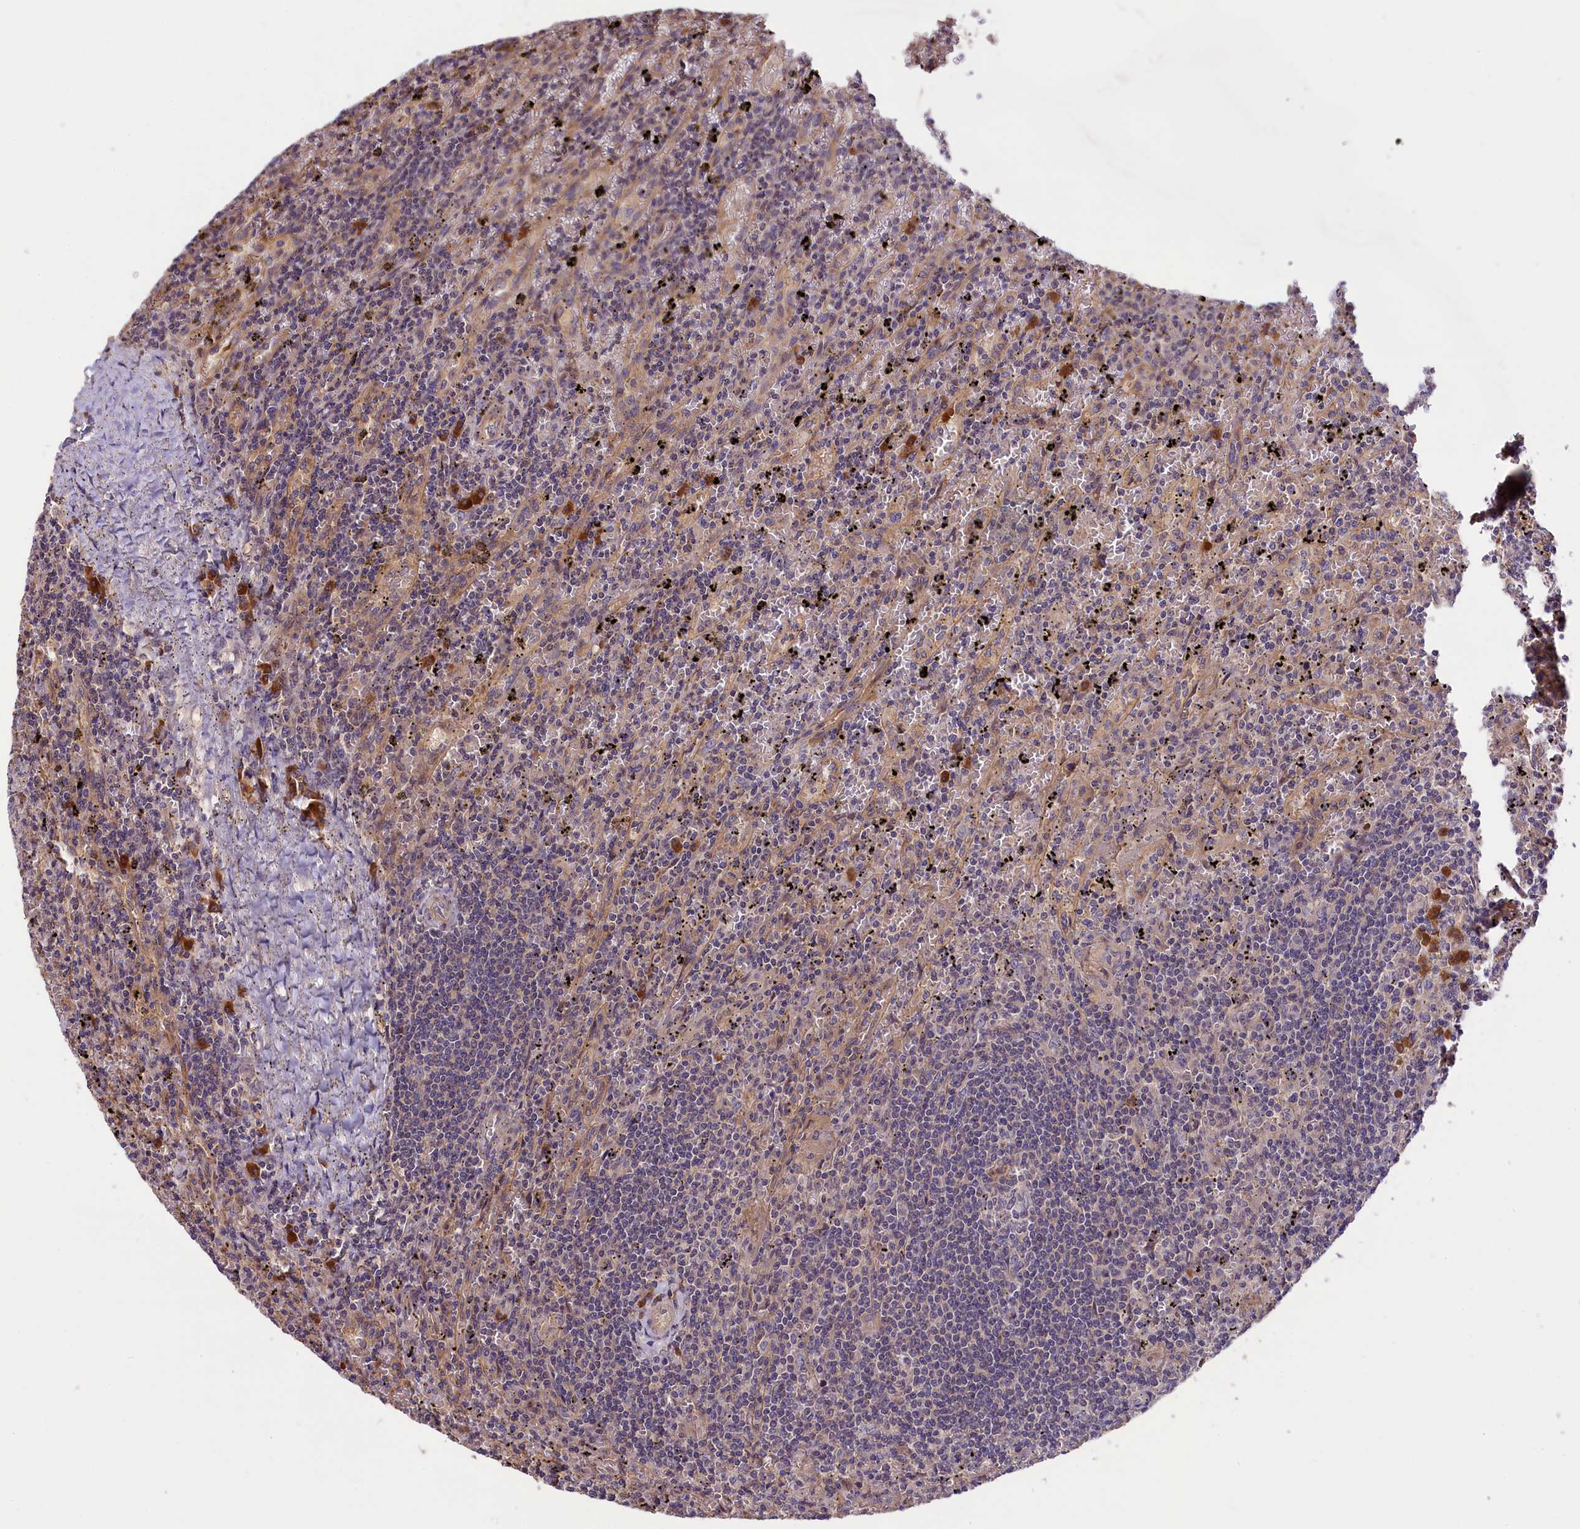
{"staining": {"intensity": "negative", "quantity": "none", "location": "none"}, "tissue": "lymphoma", "cell_type": "Tumor cells", "image_type": "cancer", "snomed": [{"axis": "morphology", "description": "Malignant lymphoma, non-Hodgkin's type, Low grade"}, {"axis": "topography", "description": "Spleen"}], "caption": "Immunohistochemistry (IHC) of human lymphoma reveals no staining in tumor cells.", "gene": "SETD6", "patient": {"sex": "male", "age": 76}}